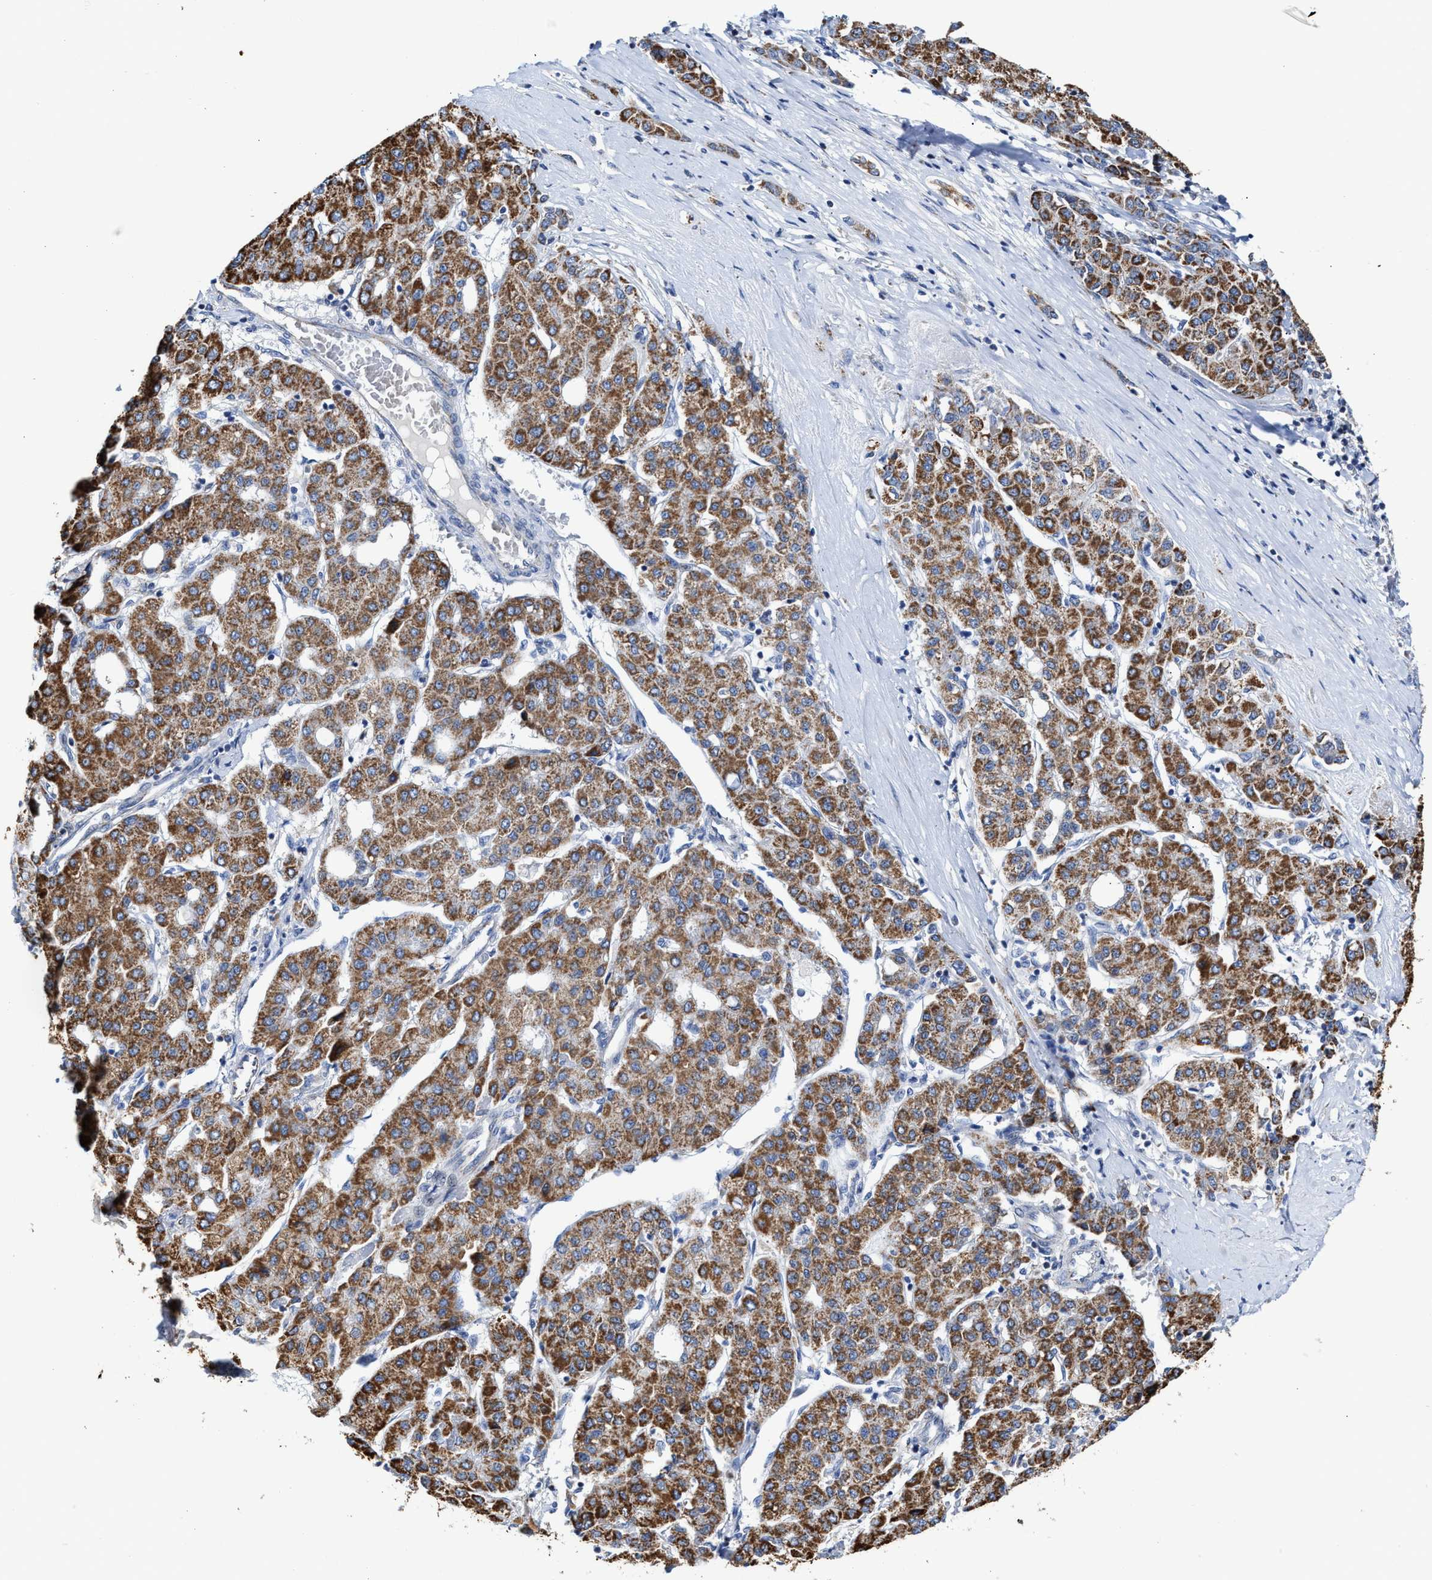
{"staining": {"intensity": "strong", "quantity": ">75%", "location": "cytoplasmic/membranous"}, "tissue": "liver cancer", "cell_type": "Tumor cells", "image_type": "cancer", "snomed": [{"axis": "morphology", "description": "Carcinoma, Hepatocellular, NOS"}, {"axis": "topography", "description": "Liver"}], "caption": "Human liver cancer (hepatocellular carcinoma) stained for a protein (brown) displays strong cytoplasmic/membranous positive staining in about >75% of tumor cells.", "gene": "JAG1", "patient": {"sex": "male", "age": 65}}